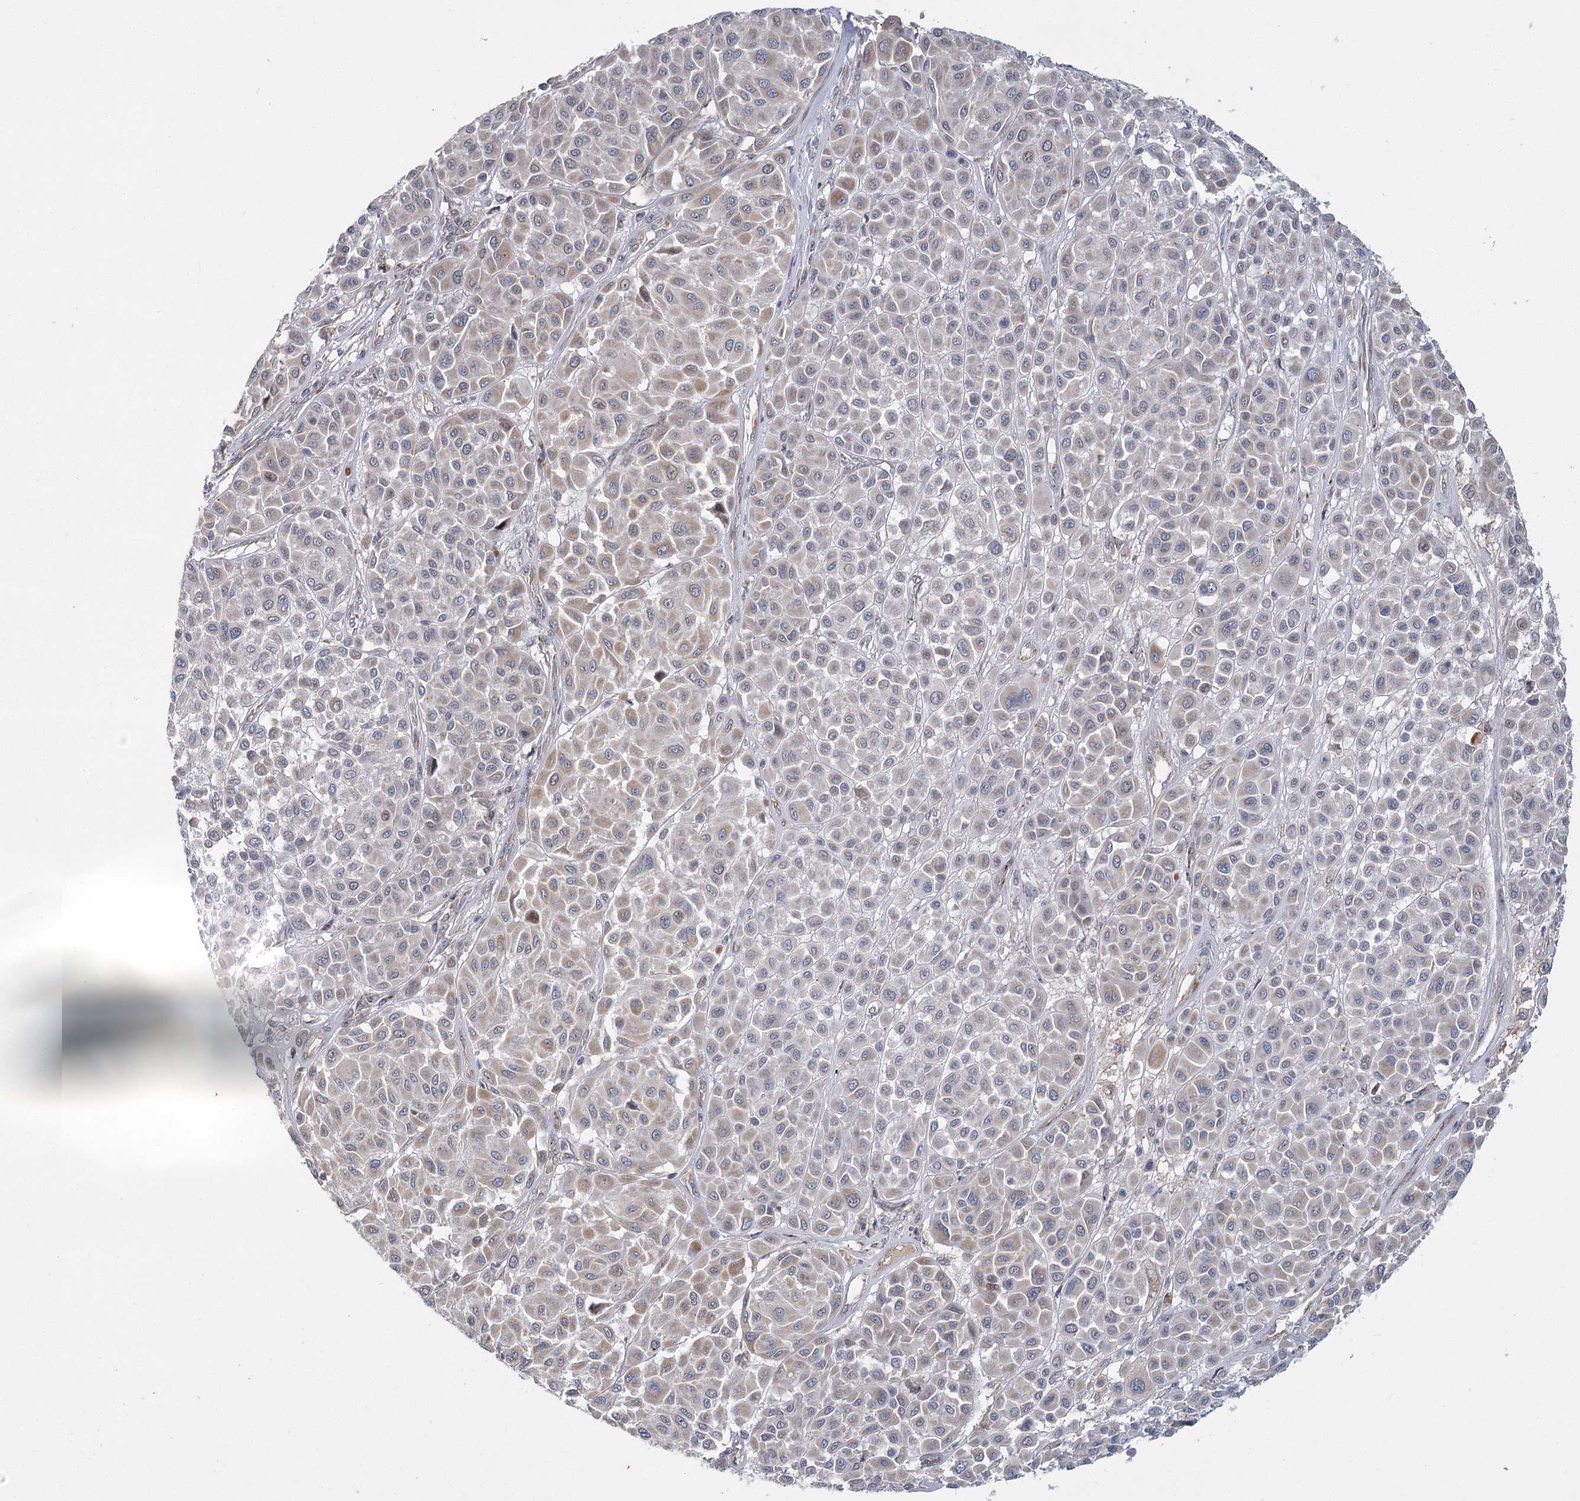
{"staining": {"intensity": "negative", "quantity": "none", "location": "none"}, "tissue": "melanoma", "cell_type": "Tumor cells", "image_type": "cancer", "snomed": [{"axis": "morphology", "description": "Malignant melanoma, Metastatic site"}, {"axis": "topography", "description": "Soft tissue"}], "caption": "Immunohistochemical staining of malignant melanoma (metastatic site) demonstrates no significant expression in tumor cells.", "gene": "NSMCE4A", "patient": {"sex": "male", "age": 41}}